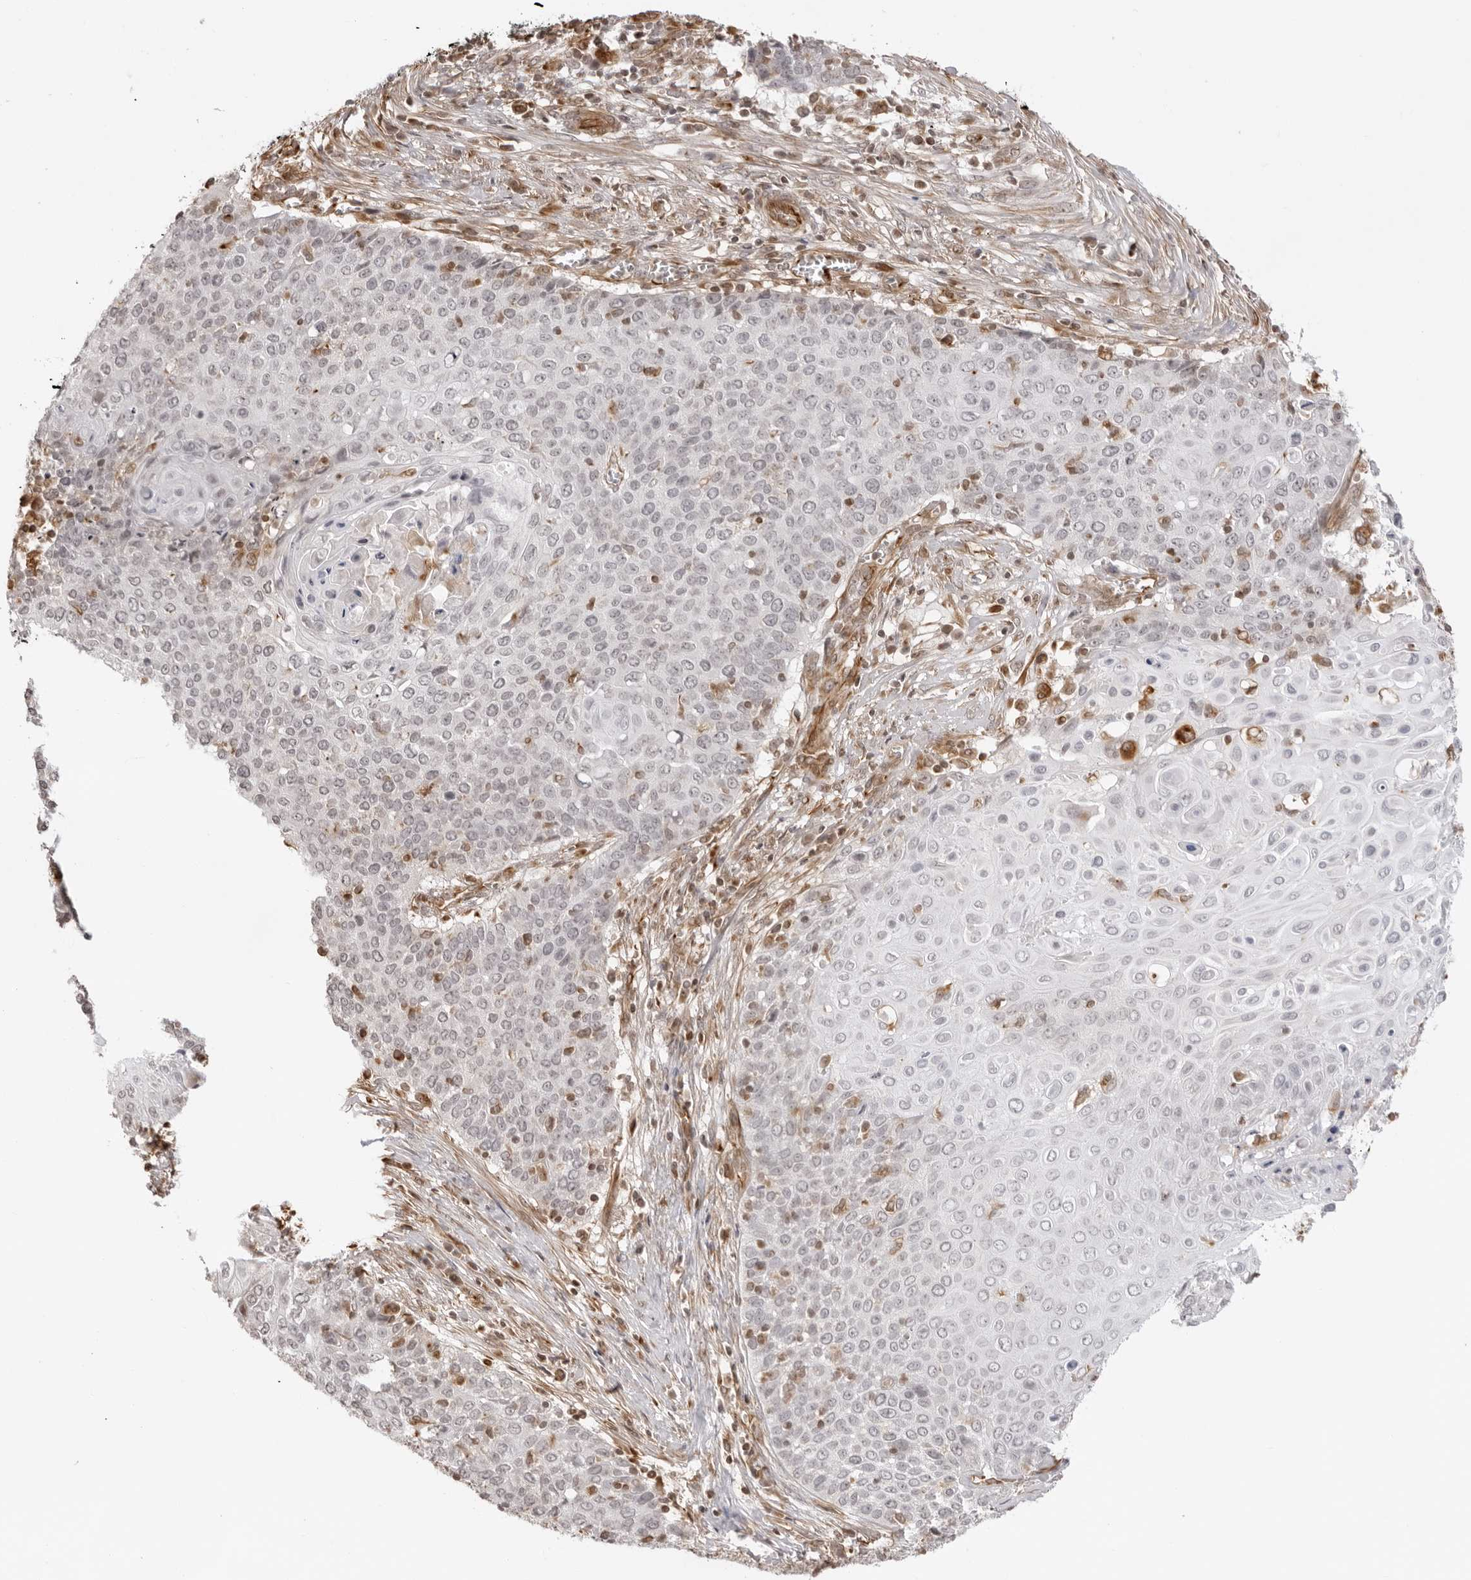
{"staining": {"intensity": "negative", "quantity": "none", "location": "none"}, "tissue": "cervical cancer", "cell_type": "Tumor cells", "image_type": "cancer", "snomed": [{"axis": "morphology", "description": "Squamous cell carcinoma, NOS"}, {"axis": "topography", "description": "Cervix"}], "caption": "Immunohistochemical staining of human cervical squamous cell carcinoma exhibits no significant positivity in tumor cells.", "gene": "DYNLT5", "patient": {"sex": "female", "age": 39}}